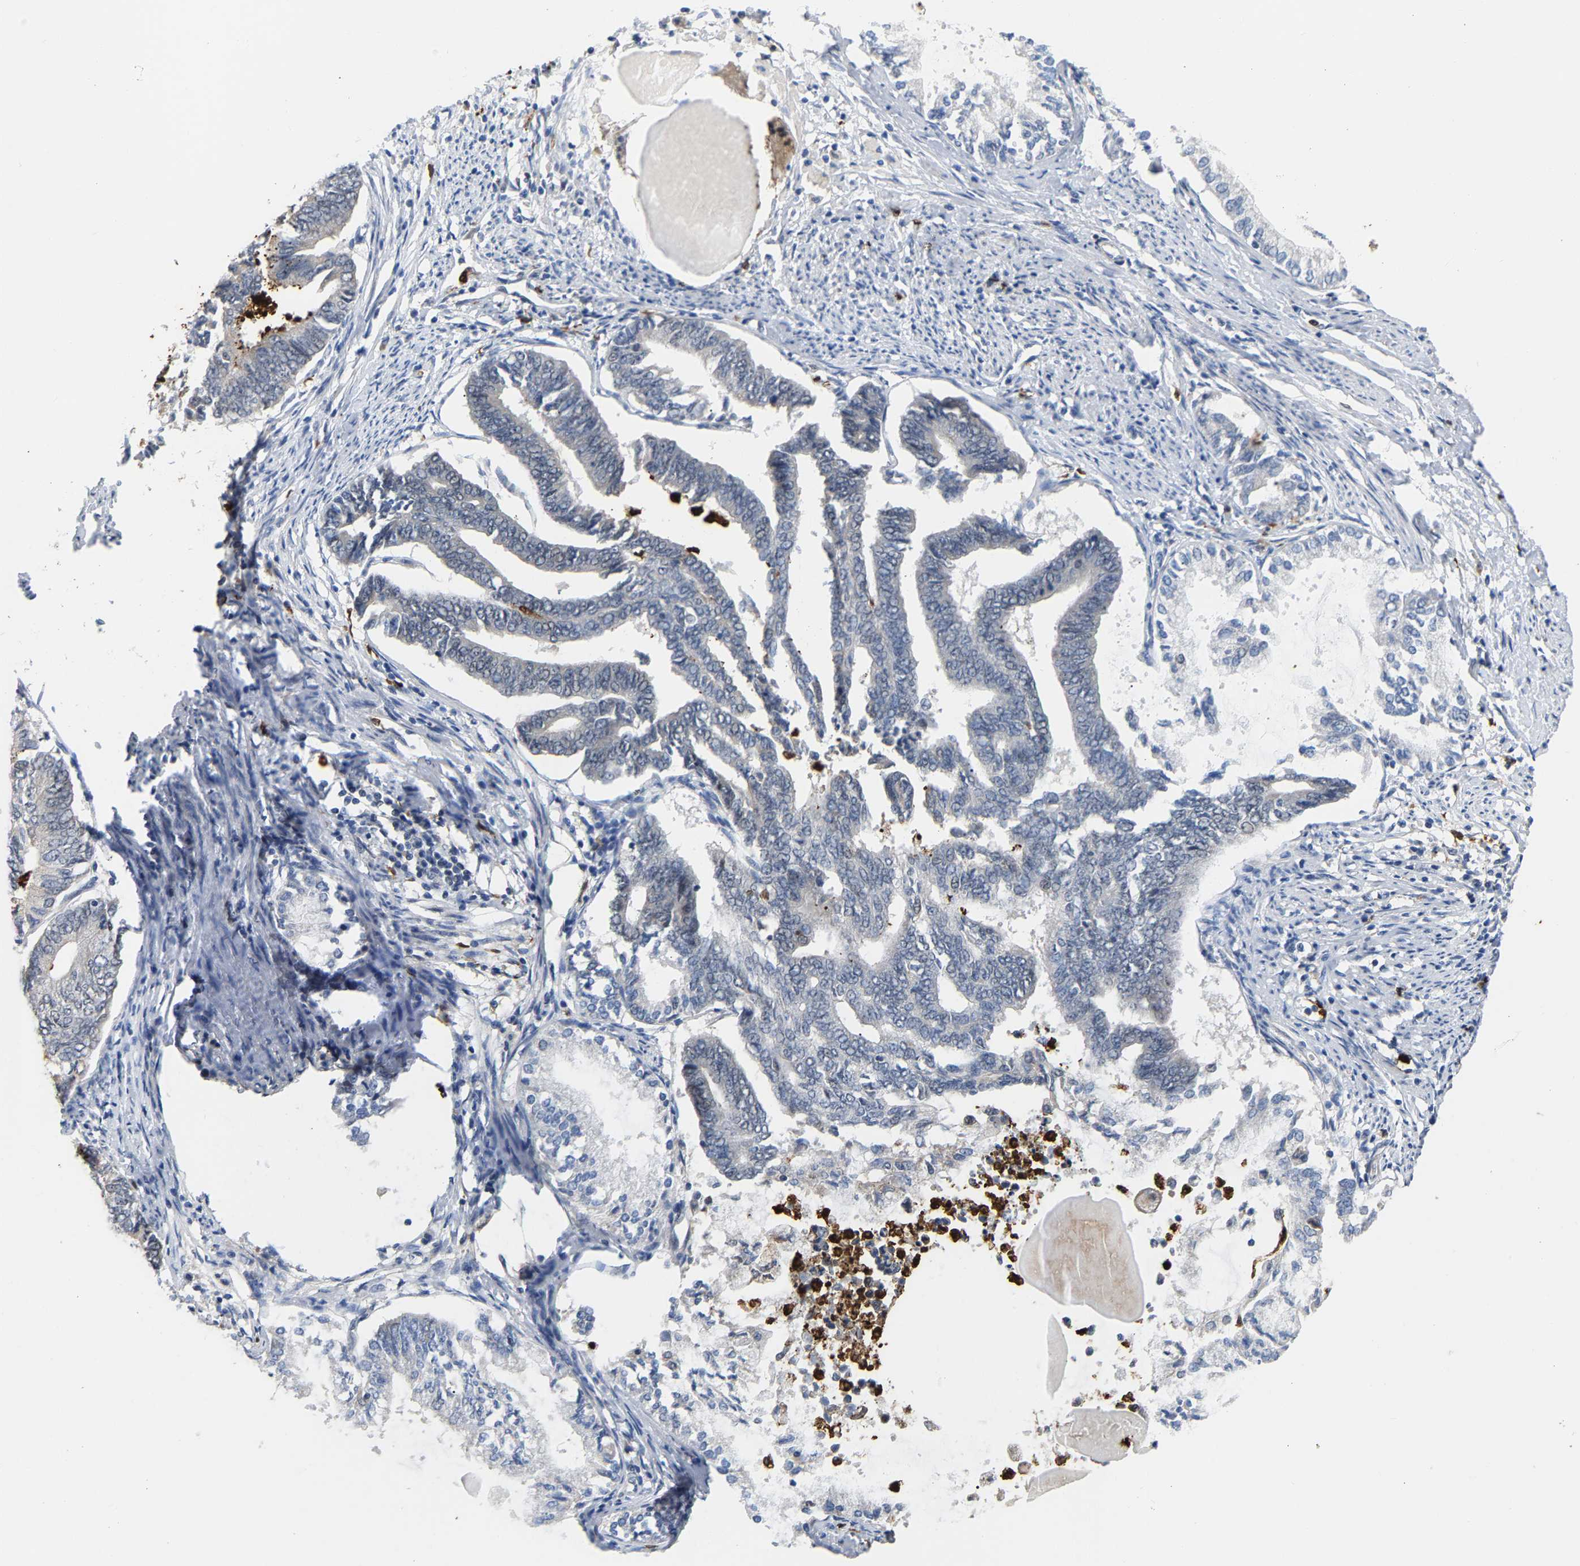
{"staining": {"intensity": "negative", "quantity": "none", "location": "none"}, "tissue": "endometrial cancer", "cell_type": "Tumor cells", "image_type": "cancer", "snomed": [{"axis": "morphology", "description": "Adenocarcinoma, NOS"}, {"axis": "topography", "description": "Endometrium"}], "caption": "Tumor cells show no significant protein expression in endometrial adenocarcinoma.", "gene": "TDRD7", "patient": {"sex": "female", "age": 86}}